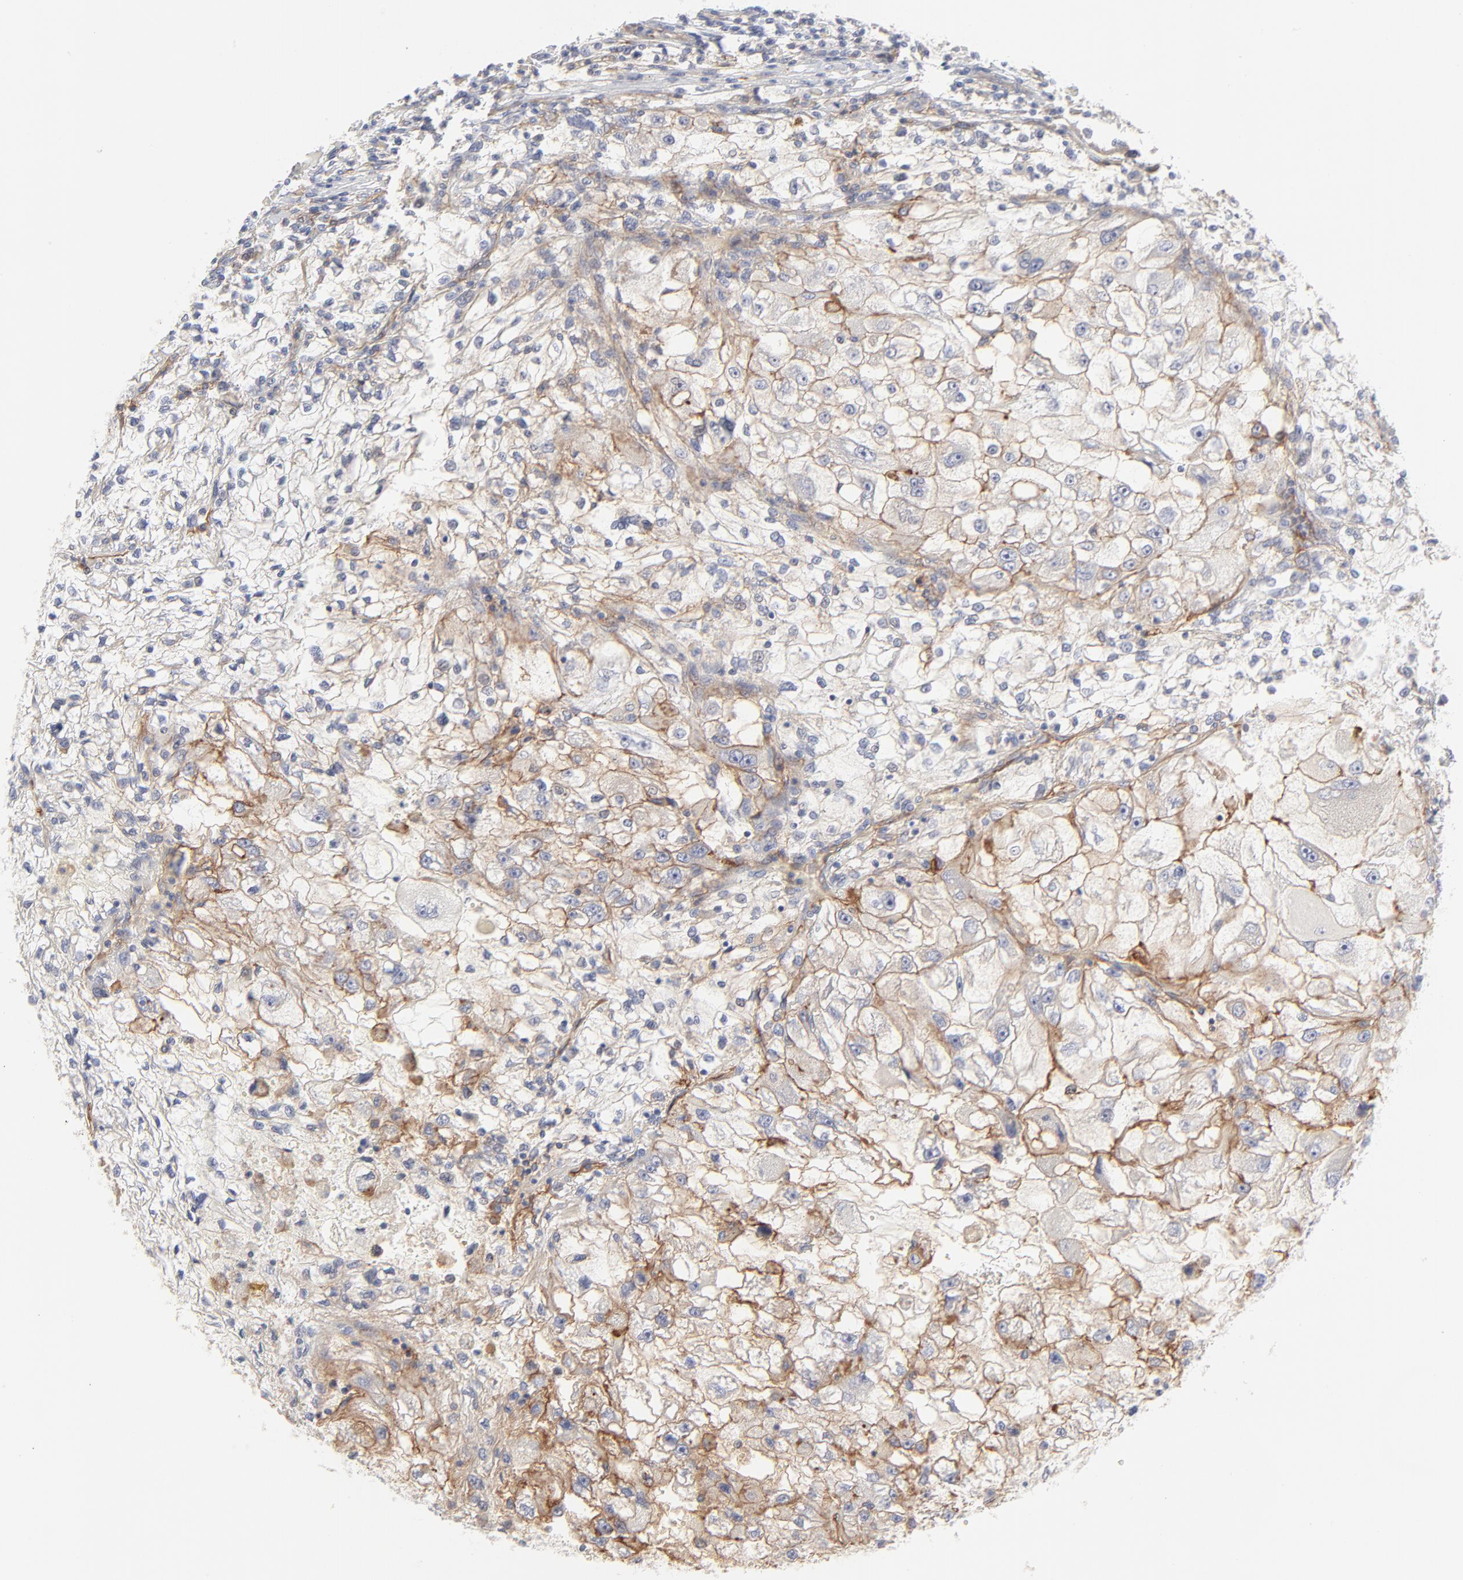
{"staining": {"intensity": "weak", "quantity": "<25%", "location": "cytoplasmic/membranous"}, "tissue": "renal cancer", "cell_type": "Tumor cells", "image_type": "cancer", "snomed": [{"axis": "morphology", "description": "Adenocarcinoma, NOS"}, {"axis": "topography", "description": "Kidney"}], "caption": "Immunohistochemistry photomicrograph of neoplastic tissue: human adenocarcinoma (renal) stained with DAB (3,3'-diaminobenzidine) exhibits no significant protein staining in tumor cells.", "gene": "ITGA5", "patient": {"sex": "female", "age": 83}}